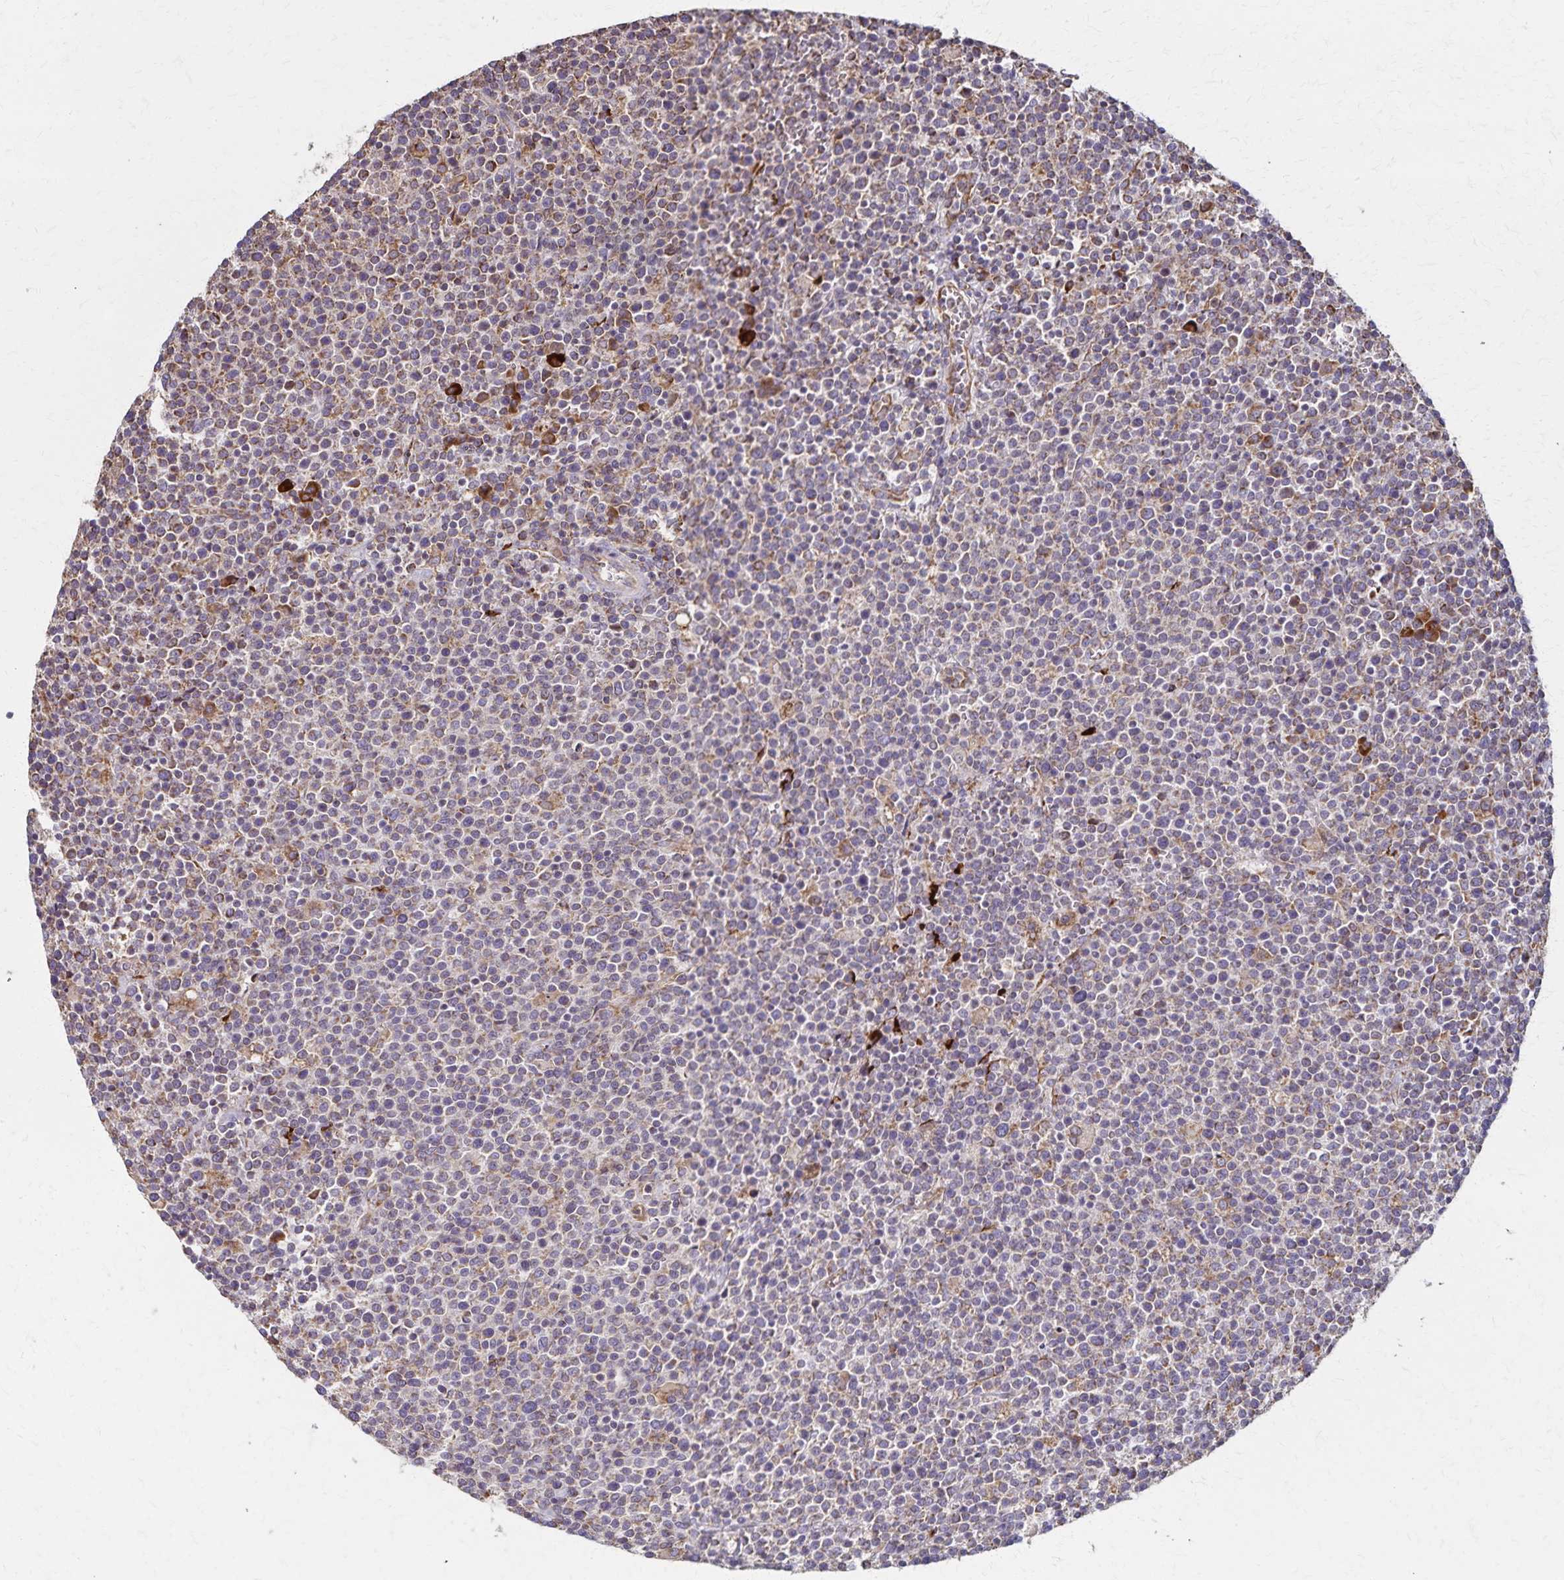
{"staining": {"intensity": "weak", "quantity": "25%-75%", "location": "cytoplasmic/membranous"}, "tissue": "lymphoma", "cell_type": "Tumor cells", "image_type": "cancer", "snomed": [{"axis": "morphology", "description": "Malignant lymphoma, non-Hodgkin's type, High grade"}, {"axis": "topography", "description": "Lymph node"}], "caption": "High-power microscopy captured an immunohistochemistry photomicrograph of malignant lymphoma, non-Hodgkin's type (high-grade), revealing weak cytoplasmic/membranous expression in about 25%-75% of tumor cells.", "gene": "RNF10", "patient": {"sex": "male", "age": 61}}